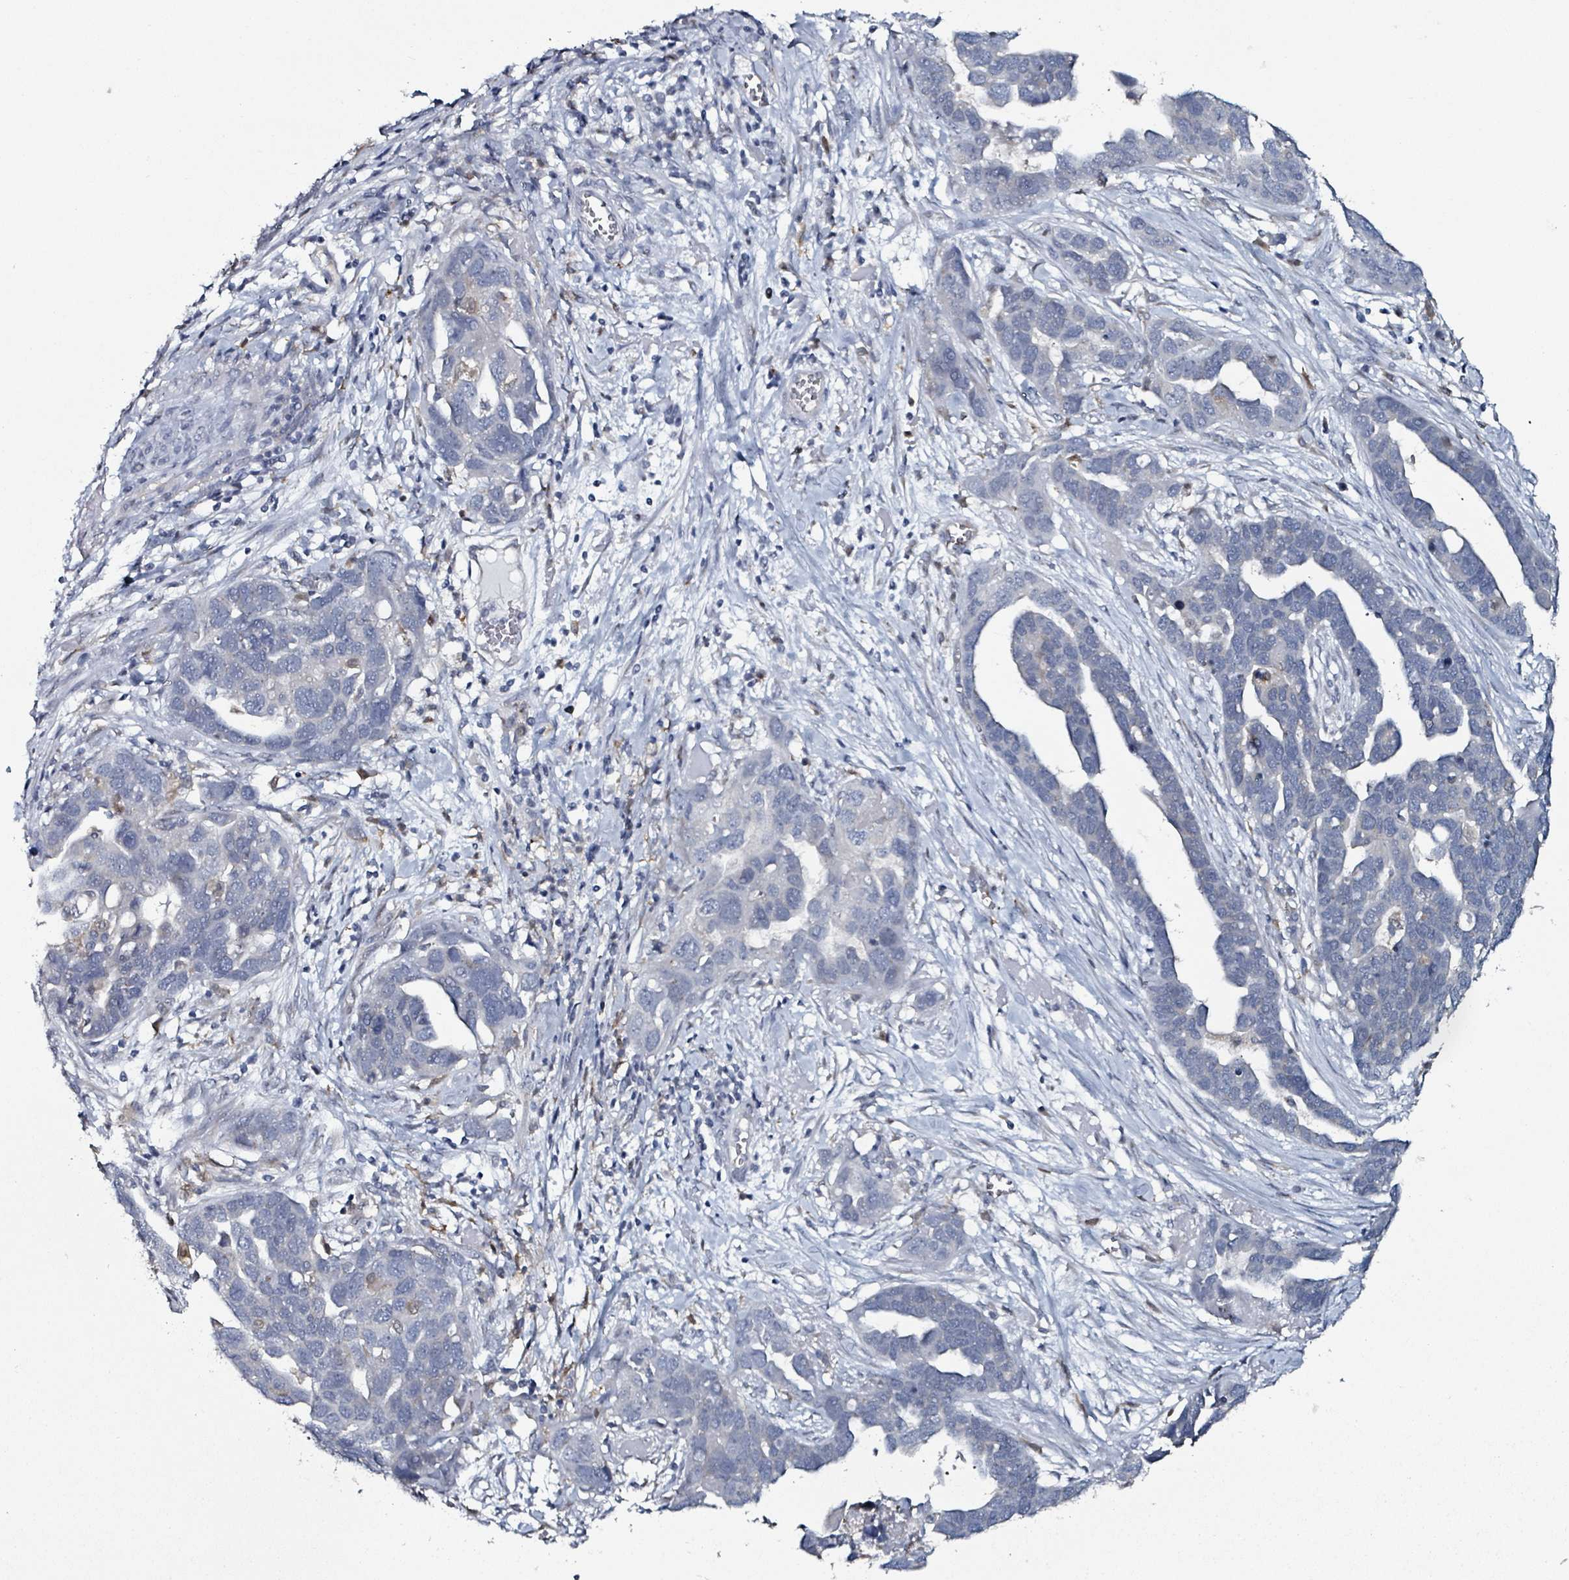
{"staining": {"intensity": "moderate", "quantity": "<25%", "location": "cytoplasmic/membranous"}, "tissue": "ovarian cancer", "cell_type": "Tumor cells", "image_type": "cancer", "snomed": [{"axis": "morphology", "description": "Cystadenocarcinoma, serous, NOS"}, {"axis": "topography", "description": "Ovary"}], "caption": "A low amount of moderate cytoplasmic/membranous positivity is appreciated in approximately <25% of tumor cells in serous cystadenocarcinoma (ovarian) tissue. The staining was performed using DAB, with brown indicating positive protein expression. Nuclei are stained blue with hematoxylin.", "gene": "B3GAT3", "patient": {"sex": "female", "age": 54}}